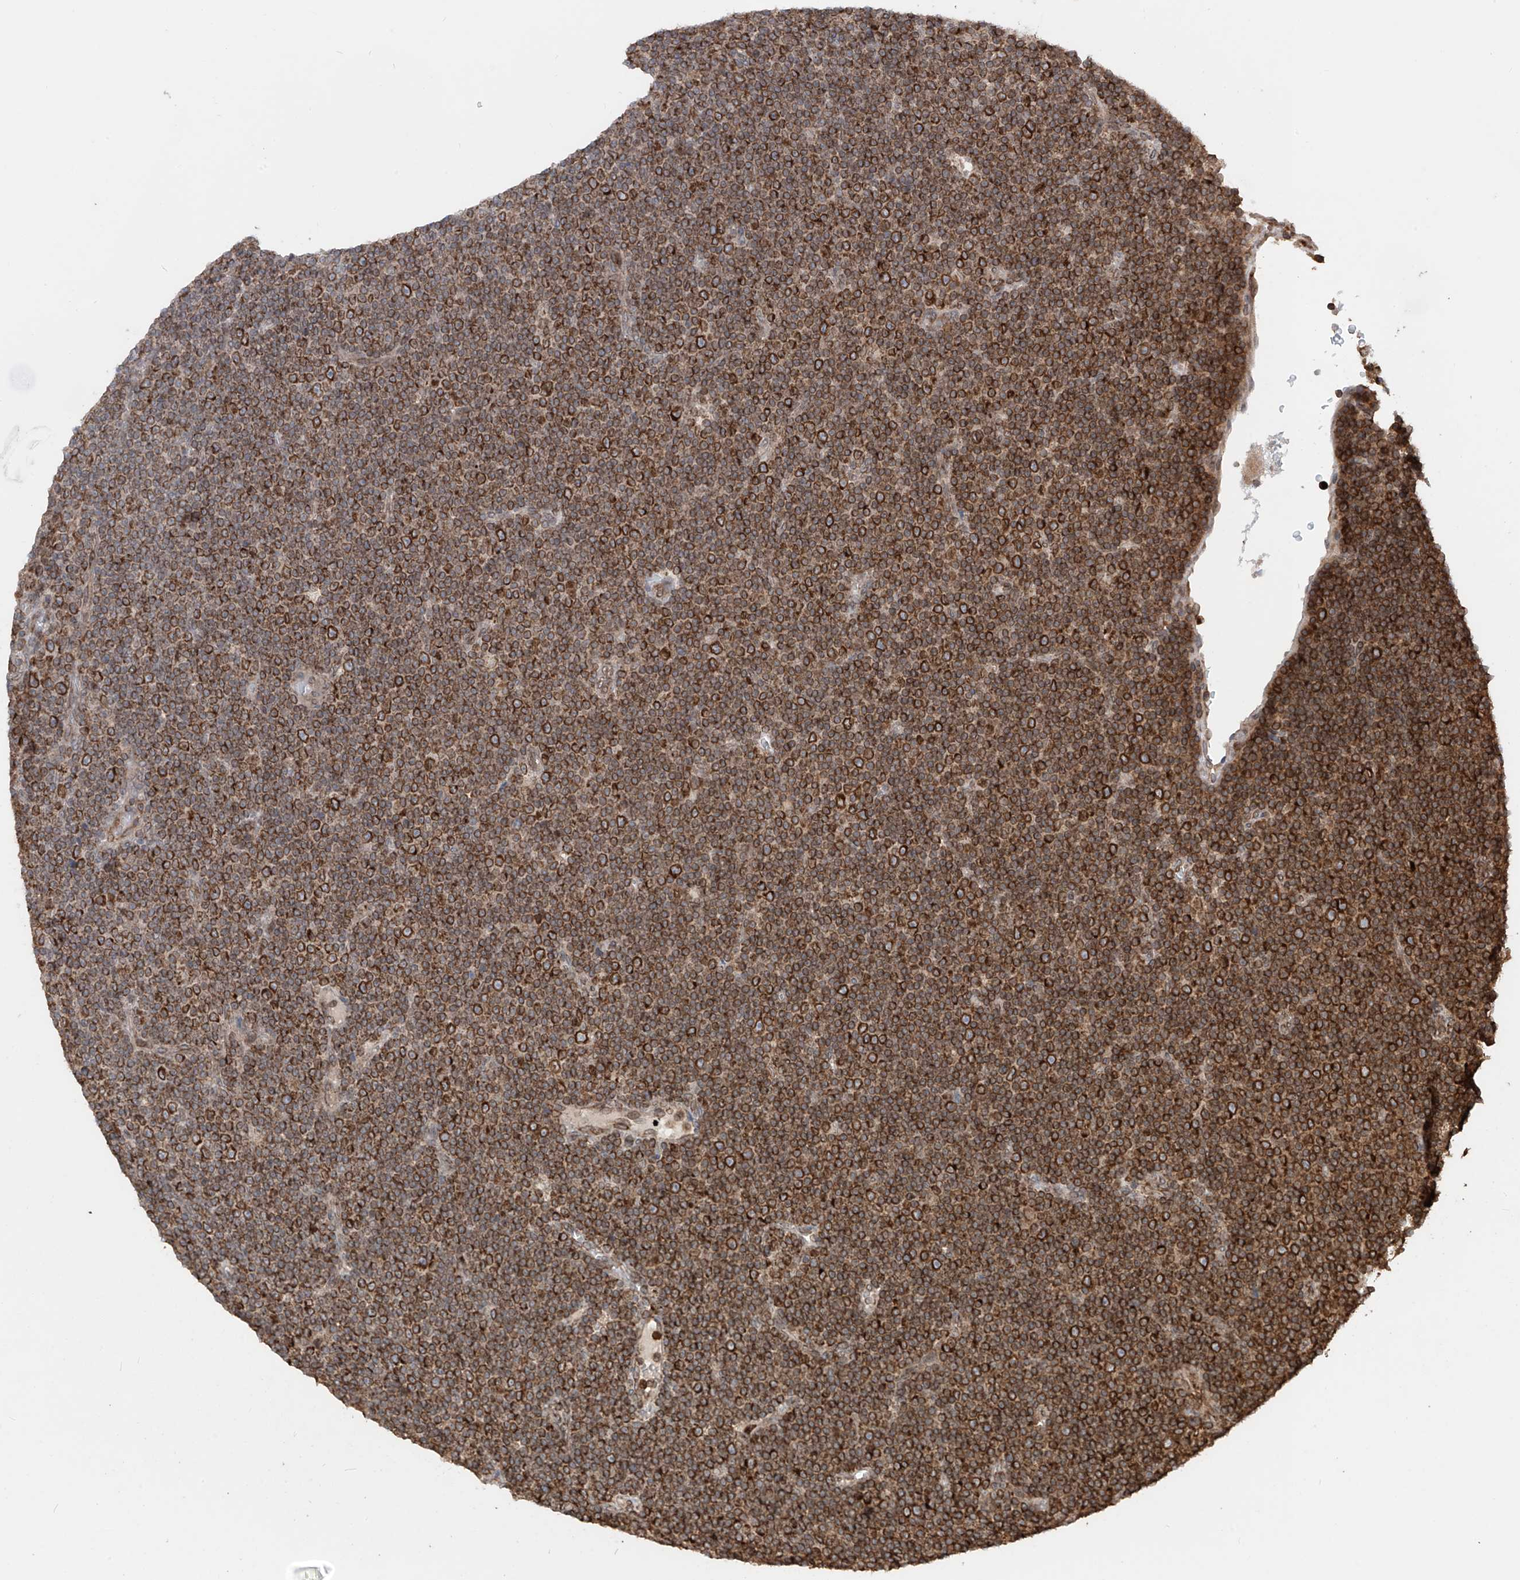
{"staining": {"intensity": "strong", "quantity": ">75%", "location": "cytoplasmic/membranous"}, "tissue": "lymphoma", "cell_type": "Tumor cells", "image_type": "cancer", "snomed": [{"axis": "morphology", "description": "Malignant lymphoma, non-Hodgkin's type, Low grade"}, {"axis": "topography", "description": "Lymph node"}], "caption": "Malignant lymphoma, non-Hodgkin's type (low-grade) stained with DAB (3,3'-diaminobenzidine) IHC demonstrates high levels of strong cytoplasmic/membranous positivity in about >75% of tumor cells. The staining was performed using DAB (3,3'-diaminobenzidine), with brown indicating positive protein expression. Nuclei are stained blue with hematoxylin.", "gene": "AHCTF1", "patient": {"sex": "female", "age": 67}}